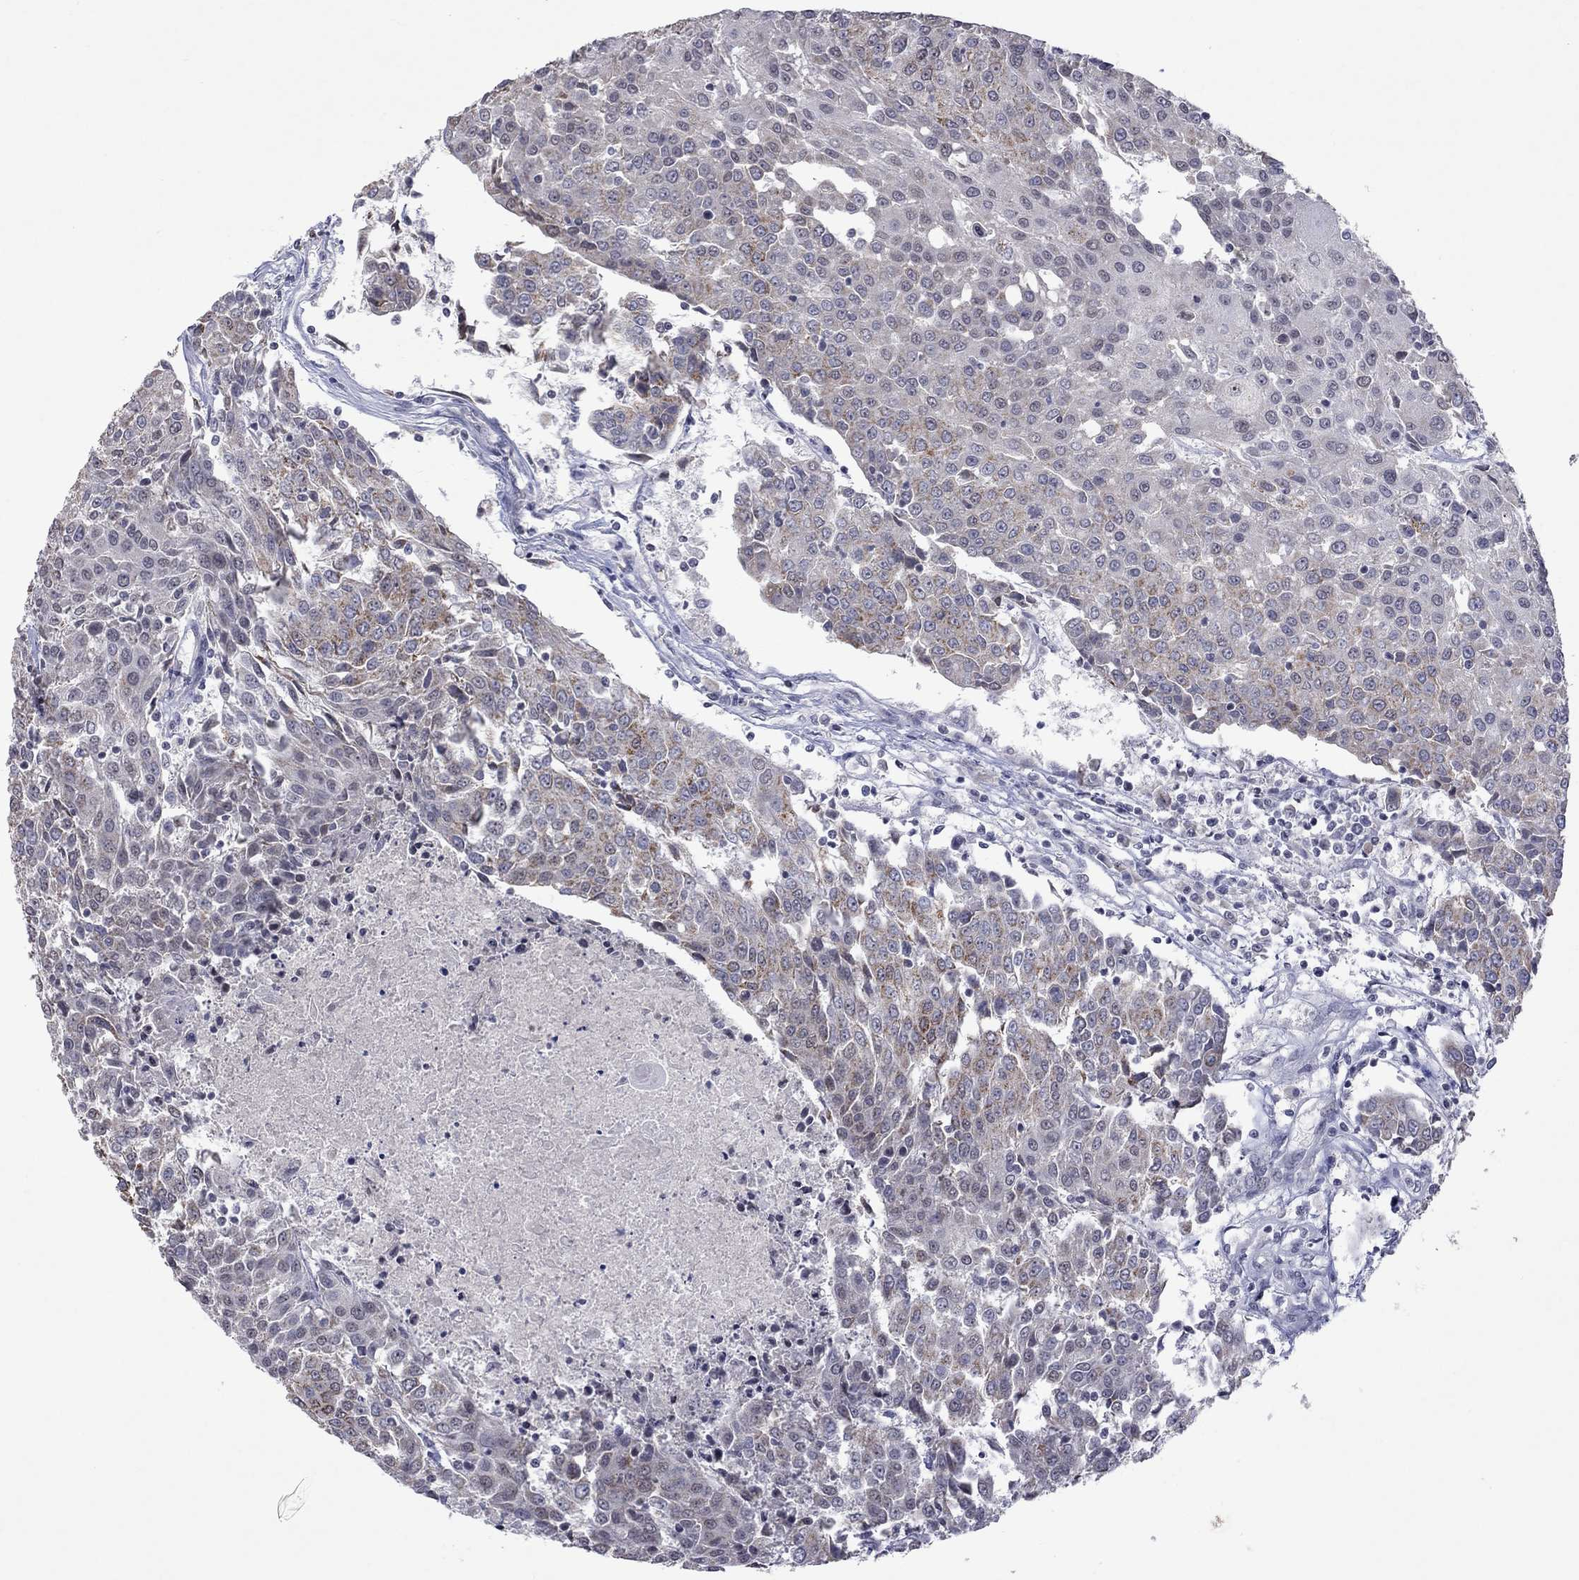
{"staining": {"intensity": "moderate", "quantity": "<25%", "location": "cytoplasmic/membranous"}, "tissue": "urothelial cancer", "cell_type": "Tumor cells", "image_type": "cancer", "snomed": [{"axis": "morphology", "description": "Urothelial carcinoma, High grade"}, {"axis": "topography", "description": "Urinary bladder"}], "caption": "Urothelial cancer was stained to show a protein in brown. There is low levels of moderate cytoplasmic/membranous expression in approximately <25% of tumor cells. The staining was performed using DAB (3,3'-diaminobenzidine) to visualize the protein expression in brown, while the nuclei were stained in blue with hematoxylin (Magnification: 20x).", "gene": "TMEM143", "patient": {"sex": "female", "age": 85}}